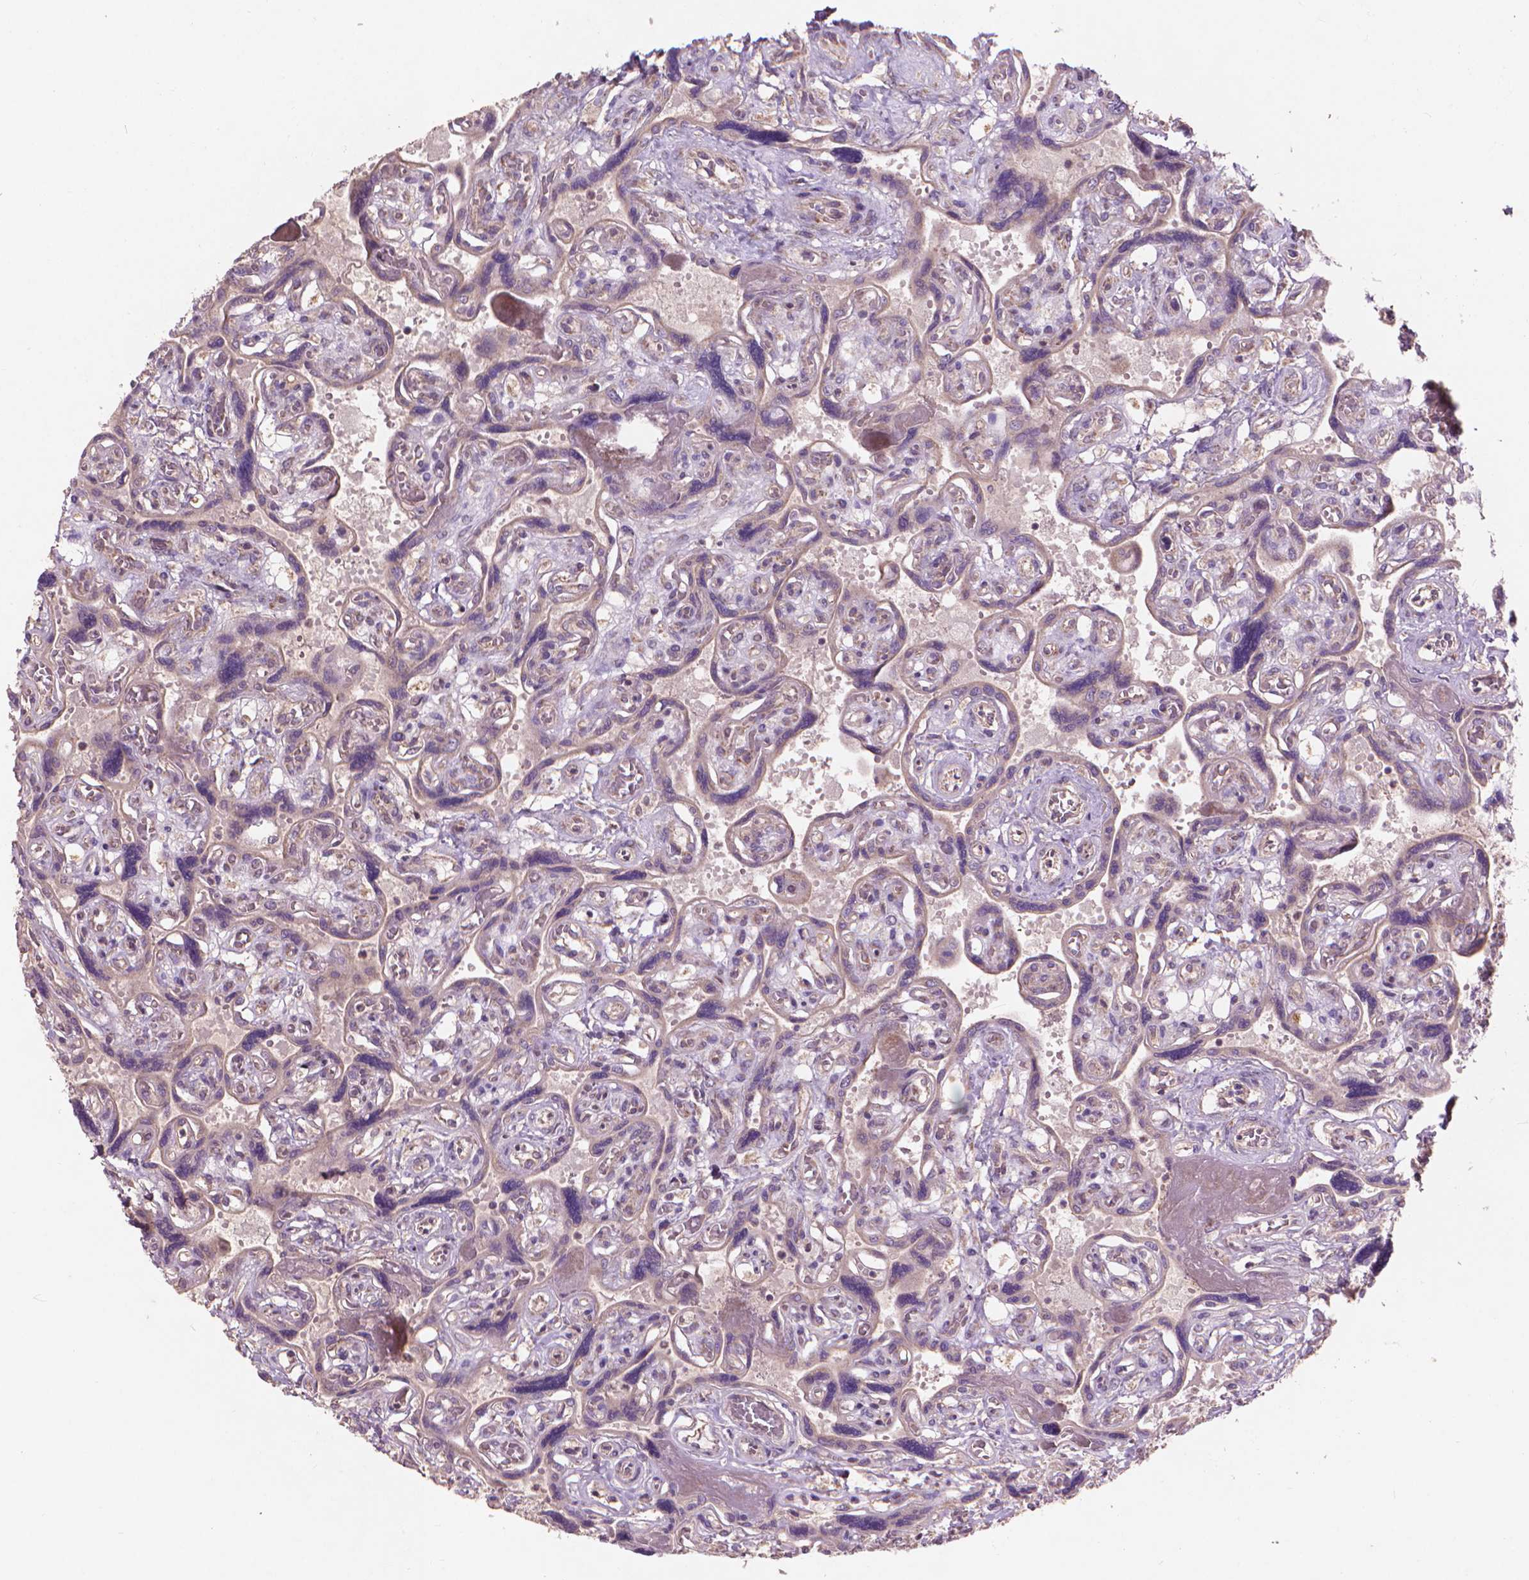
{"staining": {"intensity": "weak", "quantity": ">75%", "location": "cytoplasmic/membranous"}, "tissue": "placenta", "cell_type": "Decidual cells", "image_type": "normal", "snomed": [{"axis": "morphology", "description": "Normal tissue, NOS"}, {"axis": "topography", "description": "Placenta"}], "caption": "Immunohistochemistry (IHC) (DAB (3,3'-diaminobenzidine)) staining of normal placenta reveals weak cytoplasmic/membranous protein positivity in about >75% of decidual cells. (DAB IHC, brown staining for protein, blue staining for nuclei).", "gene": "NLRX1", "patient": {"sex": "female", "age": 32}}